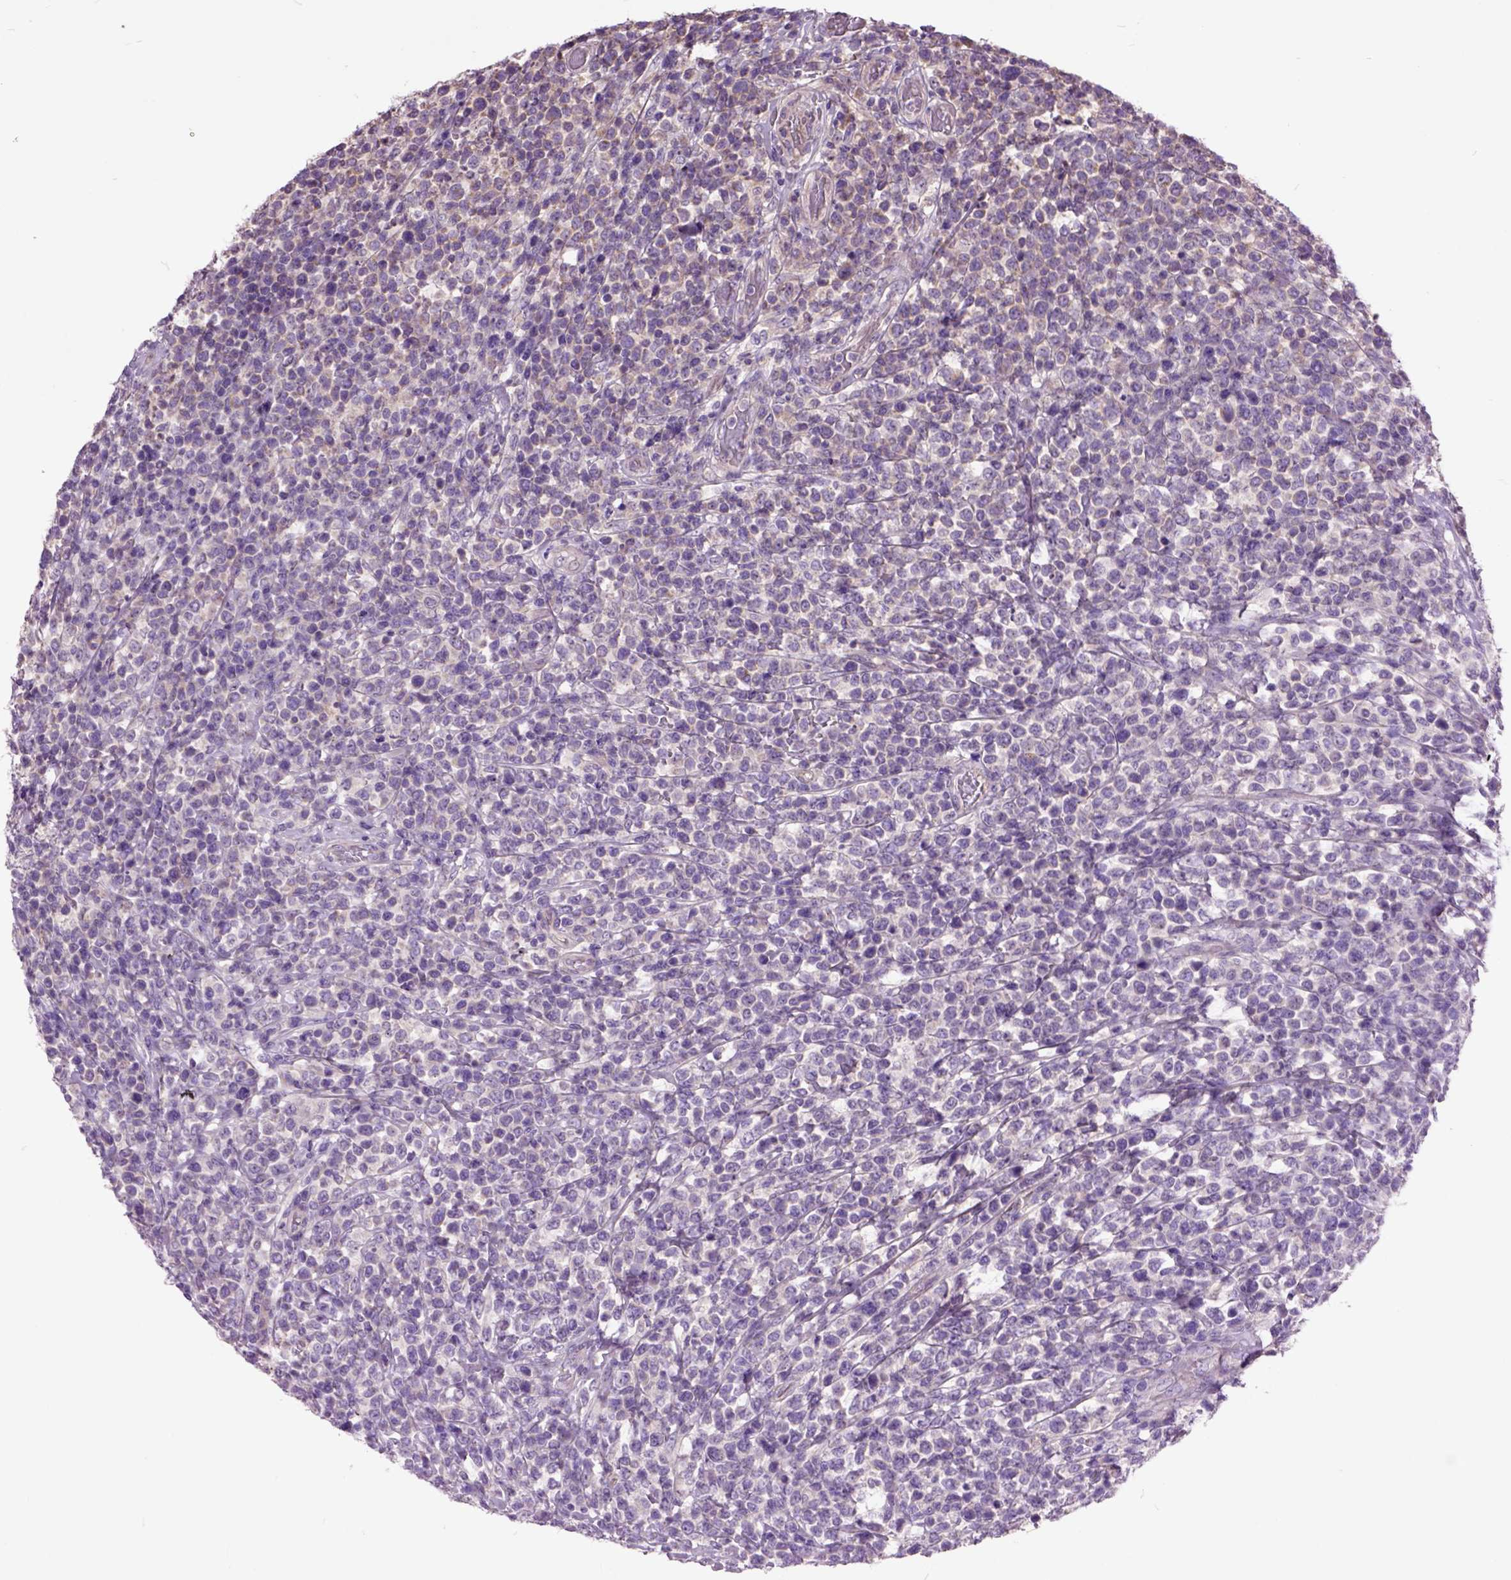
{"staining": {"intensity": "negative", "quantity": "none", "location": "none"}, "tissue": "lymphoma", "cell_type": "Tumor cells", "image_type": "cancer", "snomed": [{"axis": "morphology", "description": "Malignant lymphoma, non-Hodgkin's type, High grade"}, {"axis": "topography", "description": "Soft tissue"}], "caption": "A high-resolution image shows immunohistochemistry staining of lymphoma, which shows no significant staining in tumor cells.", "gene": "MAPT", "patient": {"sex": "female", "age": 56}}